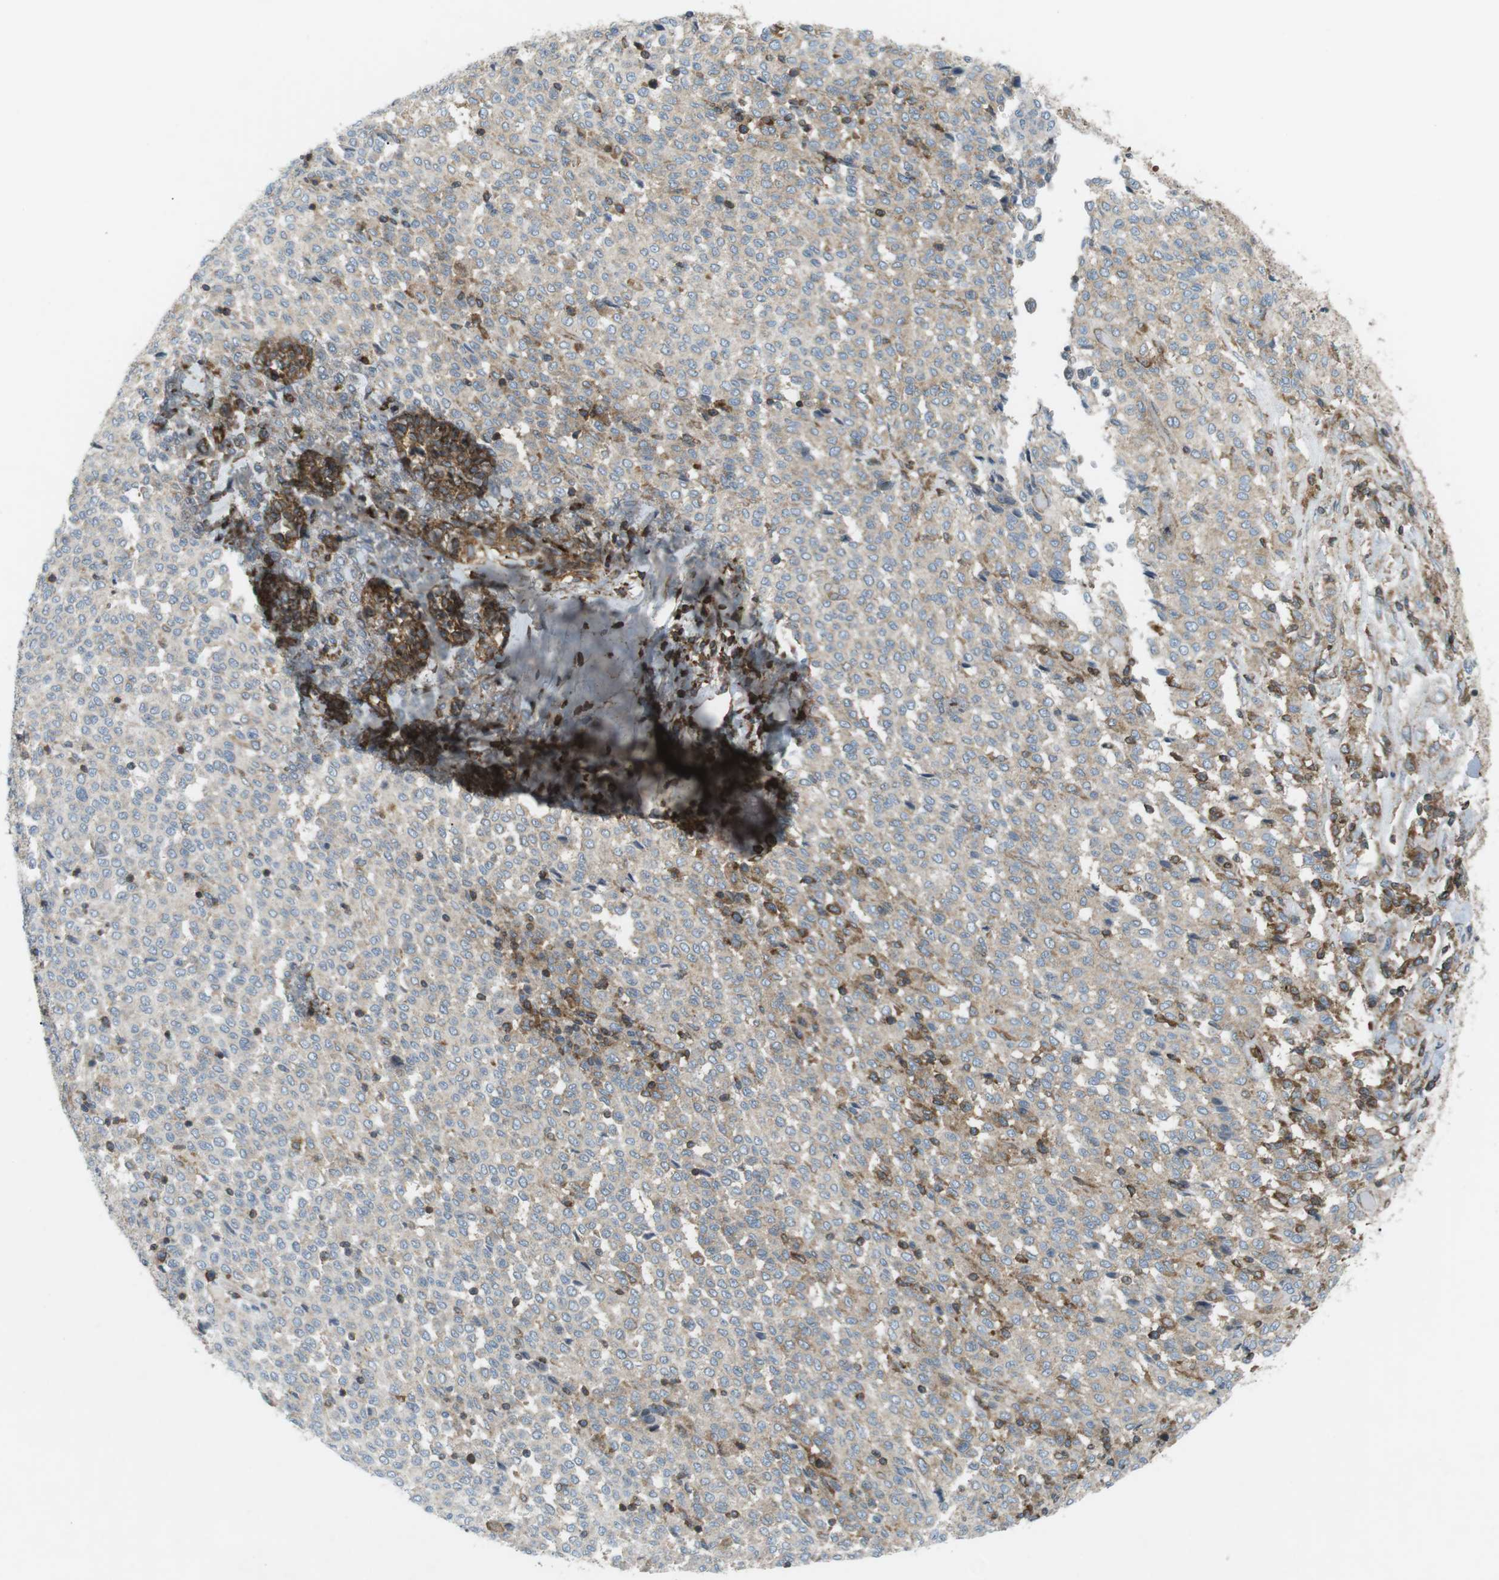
{"staining": {"intensity": "weak", "quantity": "<25%", "location": "cytoplasmic/membranous"}, "tissue": "melanoma", "cell_type": "Tumor cells", "image_type": "cancer", "snomed": [{"axis": "morphology", "description": "Malignant melanoma, Metastatic site"}, {"axis": "topography", "description": "Pancreas"}], "caption": "This is an immunohistochemistry (IHC) photomicrograph of human melanoma. There is no expression in tumor cells.", "gene": "FLII", "patient": {"sex": "female", "age": 30}}